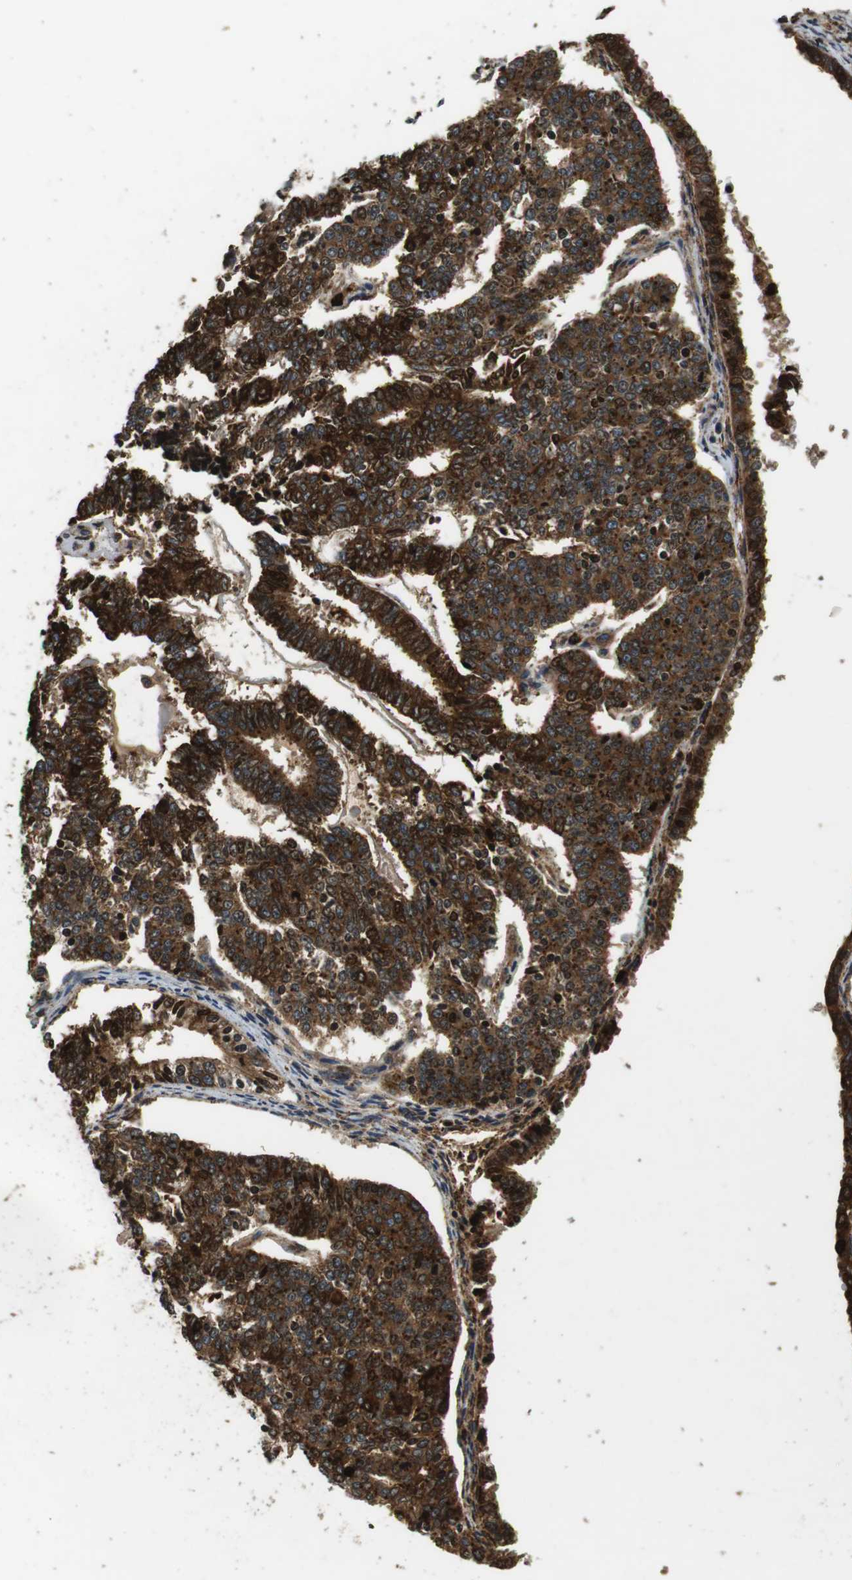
{"staining": {"intensity": "strong", "quantity": ">75%", "location": "cytoplasmic/membranous,nuclear"}, "tissue": "endometrial cancer", "cell_type": "Tumor cells", "image_type": "cancer", "snomed": [{"axis": "morphology", "description": "Adenocarcinoma, NOS"}, {"axis": "topography", "description": "Endometrium"}], "caption": "Human endometrial cancer stained for a protein (brown) displays strong cytoplasmic/membranous and nuclear positive expression in approximately >75% of tumor cells.", "gene": "TXNRD1", "patient": {"sex": "female", "age": 70}}